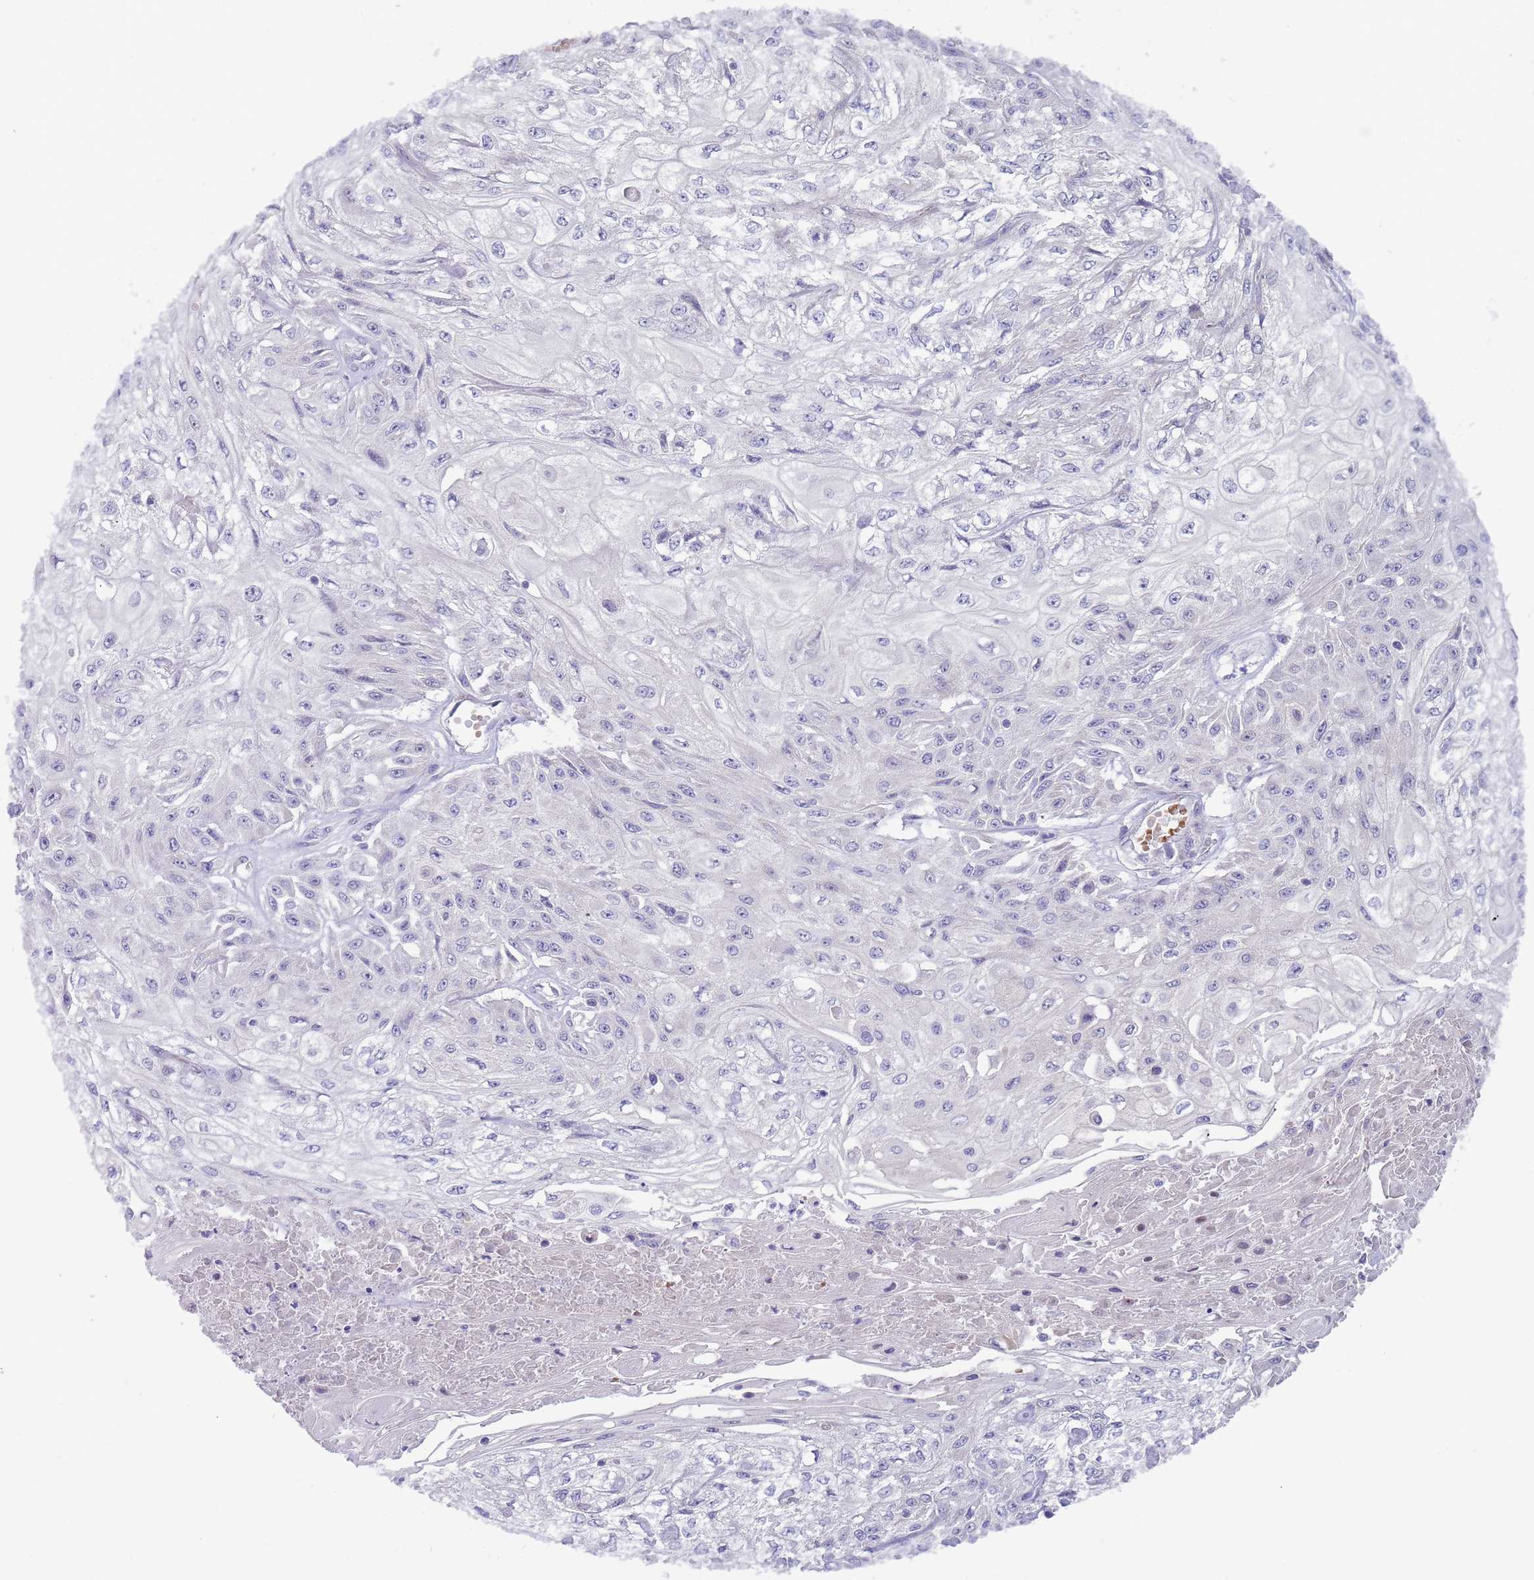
{"staining": {"intensity": "negative", "quantity": "none", "location": "none"}, "tissue": "skin cancer", "cell_type": "Tumor cells", "image_type": "cancer", "snomed": [{"axis": "morphology", "description": "Squamous cell carcinoma, NOS"}, {"axis": "morphology", "description": "Squamous cell carcinoma, metastatic, NOS"}, {"axis": "topography", "description": "Skin"}, {"axis": "topography", "description": "Lymph node"}], "caption": "Immunohistochemistry micrograph of neoplastic tissue: metastatic squamous cell carcinoma (skin) stained with DAB (3,3'-diaminobenzidine) reveals no significant protein staining in tumor cells. (DAB immunohistochemistry, high magnification).", "gene": "PRAC1", "patient": {"sex": "male", "age": 75}}